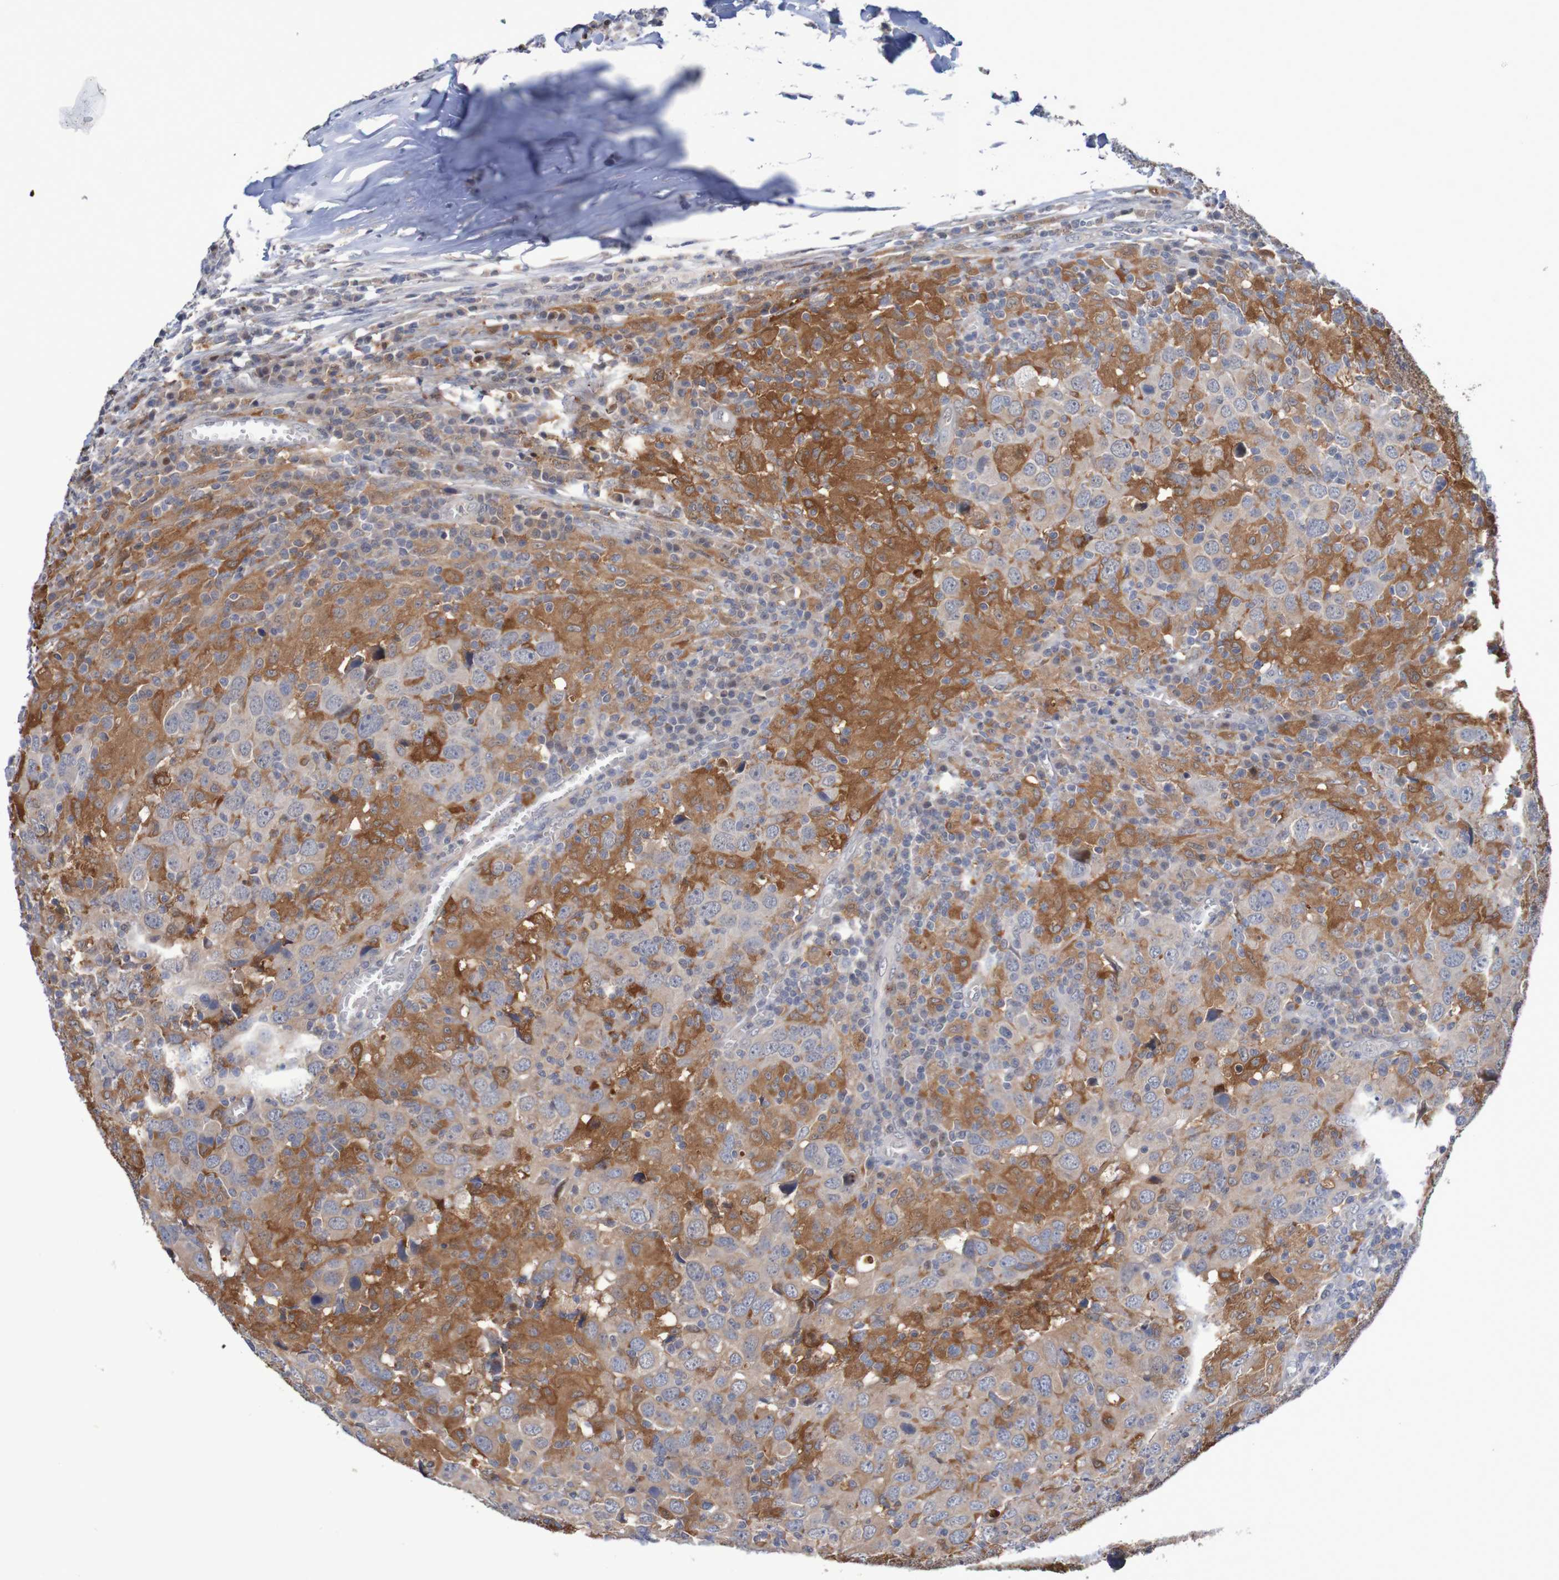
{"staining": {"intensity": "negative", "quantity": "none", "location": "none"}, "tissue": "head and neck cancer", "cell_type": "Tumor cells", "image_type": "cancer", "snomed": [{"axis": "morphology", "description": "Adenocarcinoma, NOS"}, {"axis": "topography", "description": "Salivary gland"}, {"axis": "topography", "description": "Head-Neck"}], "caption": "Protein analysis of head and neck cancer displays no significant staining in tumor cells.", "gene": "FBP2", "patient": {"sex": "female", "age": 65}}